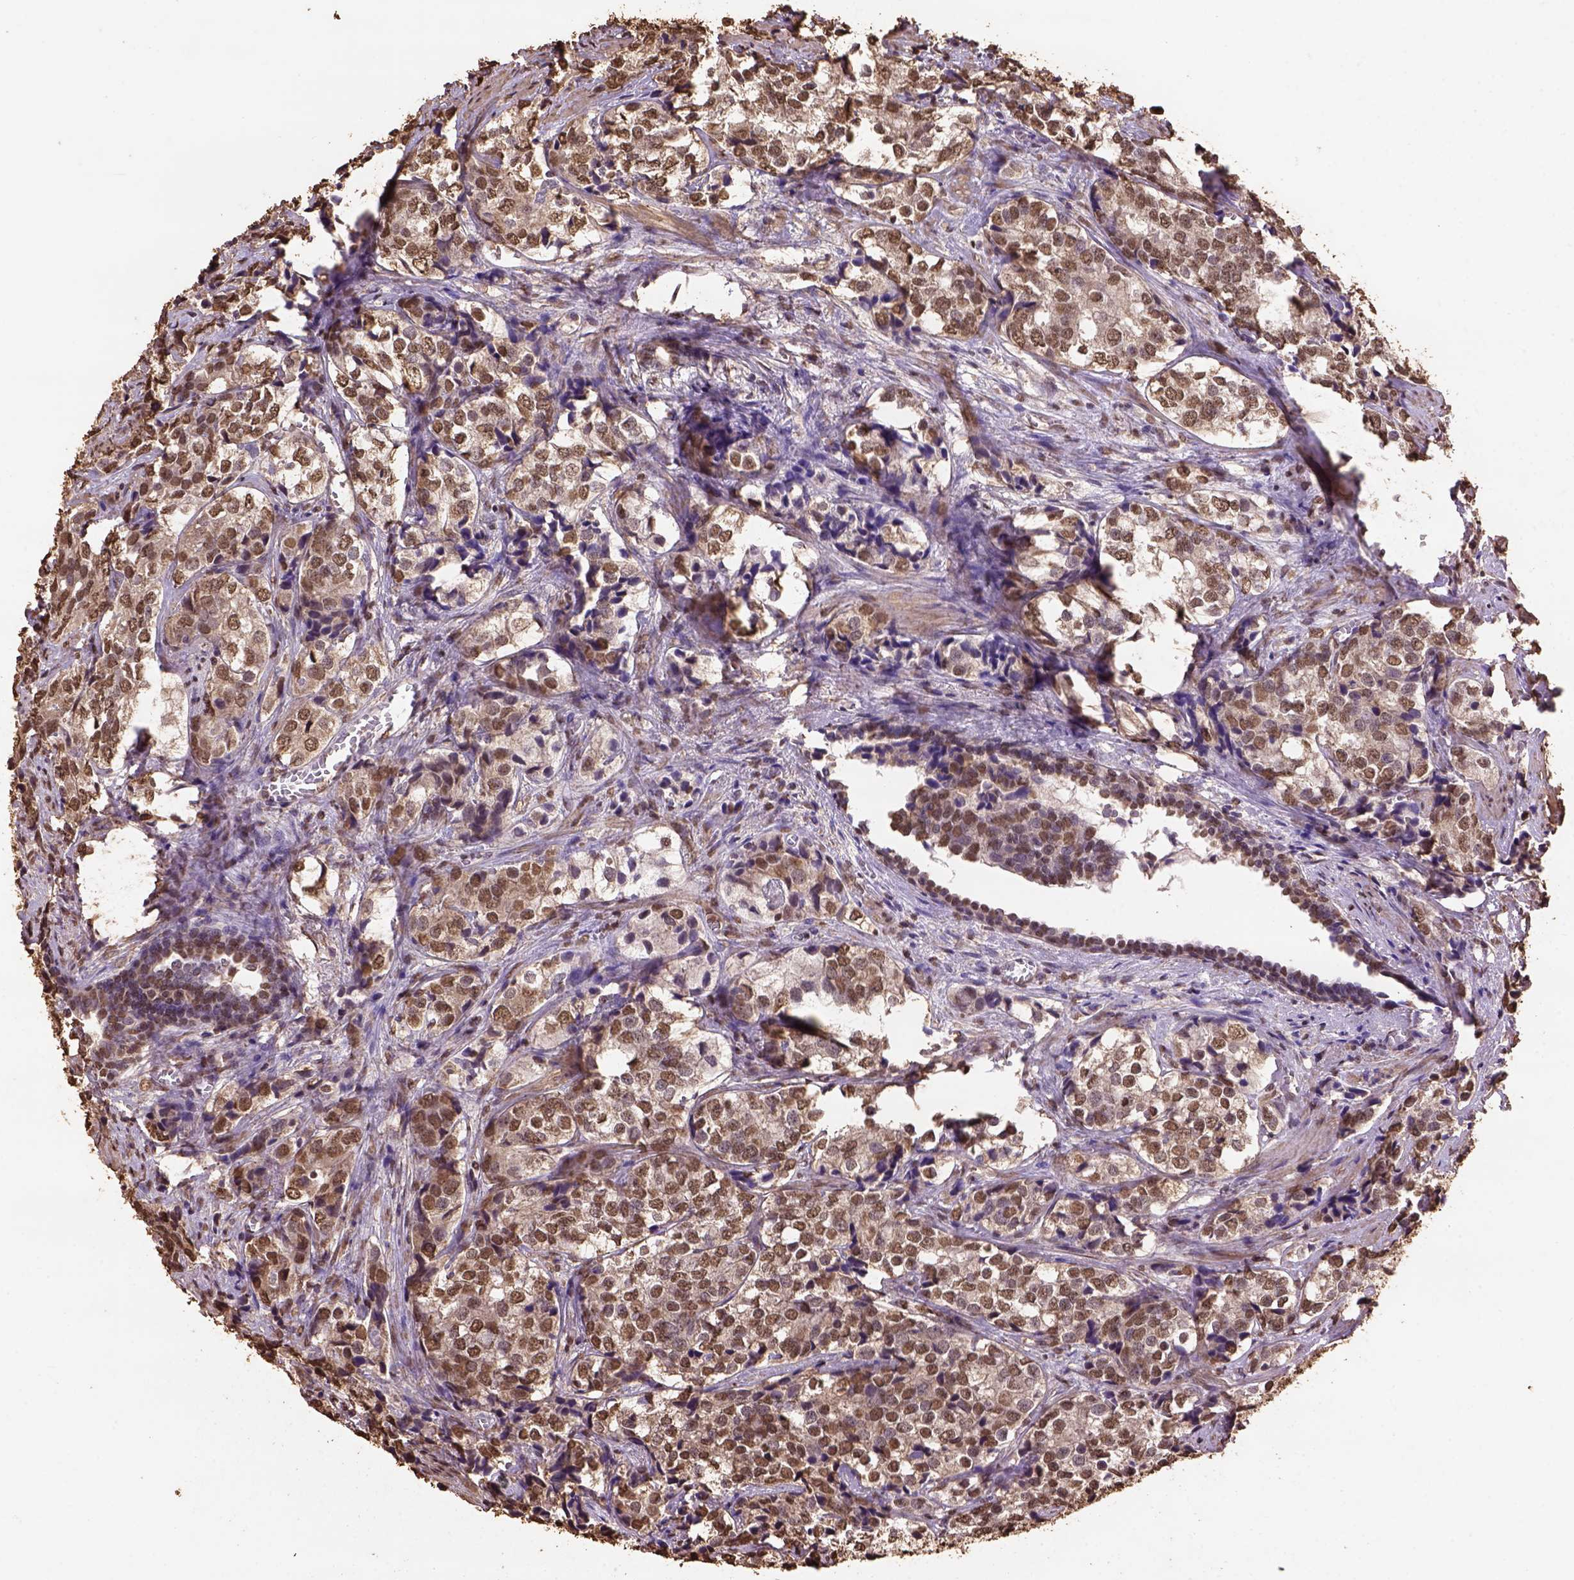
{"staining": {"intensity": "moderate", "quantity": ">75%", "location": "nuclear"}, "tissue": "prostate cancer", "cell_type": "Tumor cells", "image_type": "cancer", "snomed": [{"axis": "morphology", "description": "Adenocarcinoma, NOS"}, {"axis": "topography", "description": "Prostate and seminal vesicle, NOS"}], "caption": "About >75% of tumor cells in prostate adenocarcinoma display moderate nuclear protein positivity as visualized by brown immunohistochemical staining.", "gene": "CSTF2T", "patient": {"sex": "male", "age": 63}}